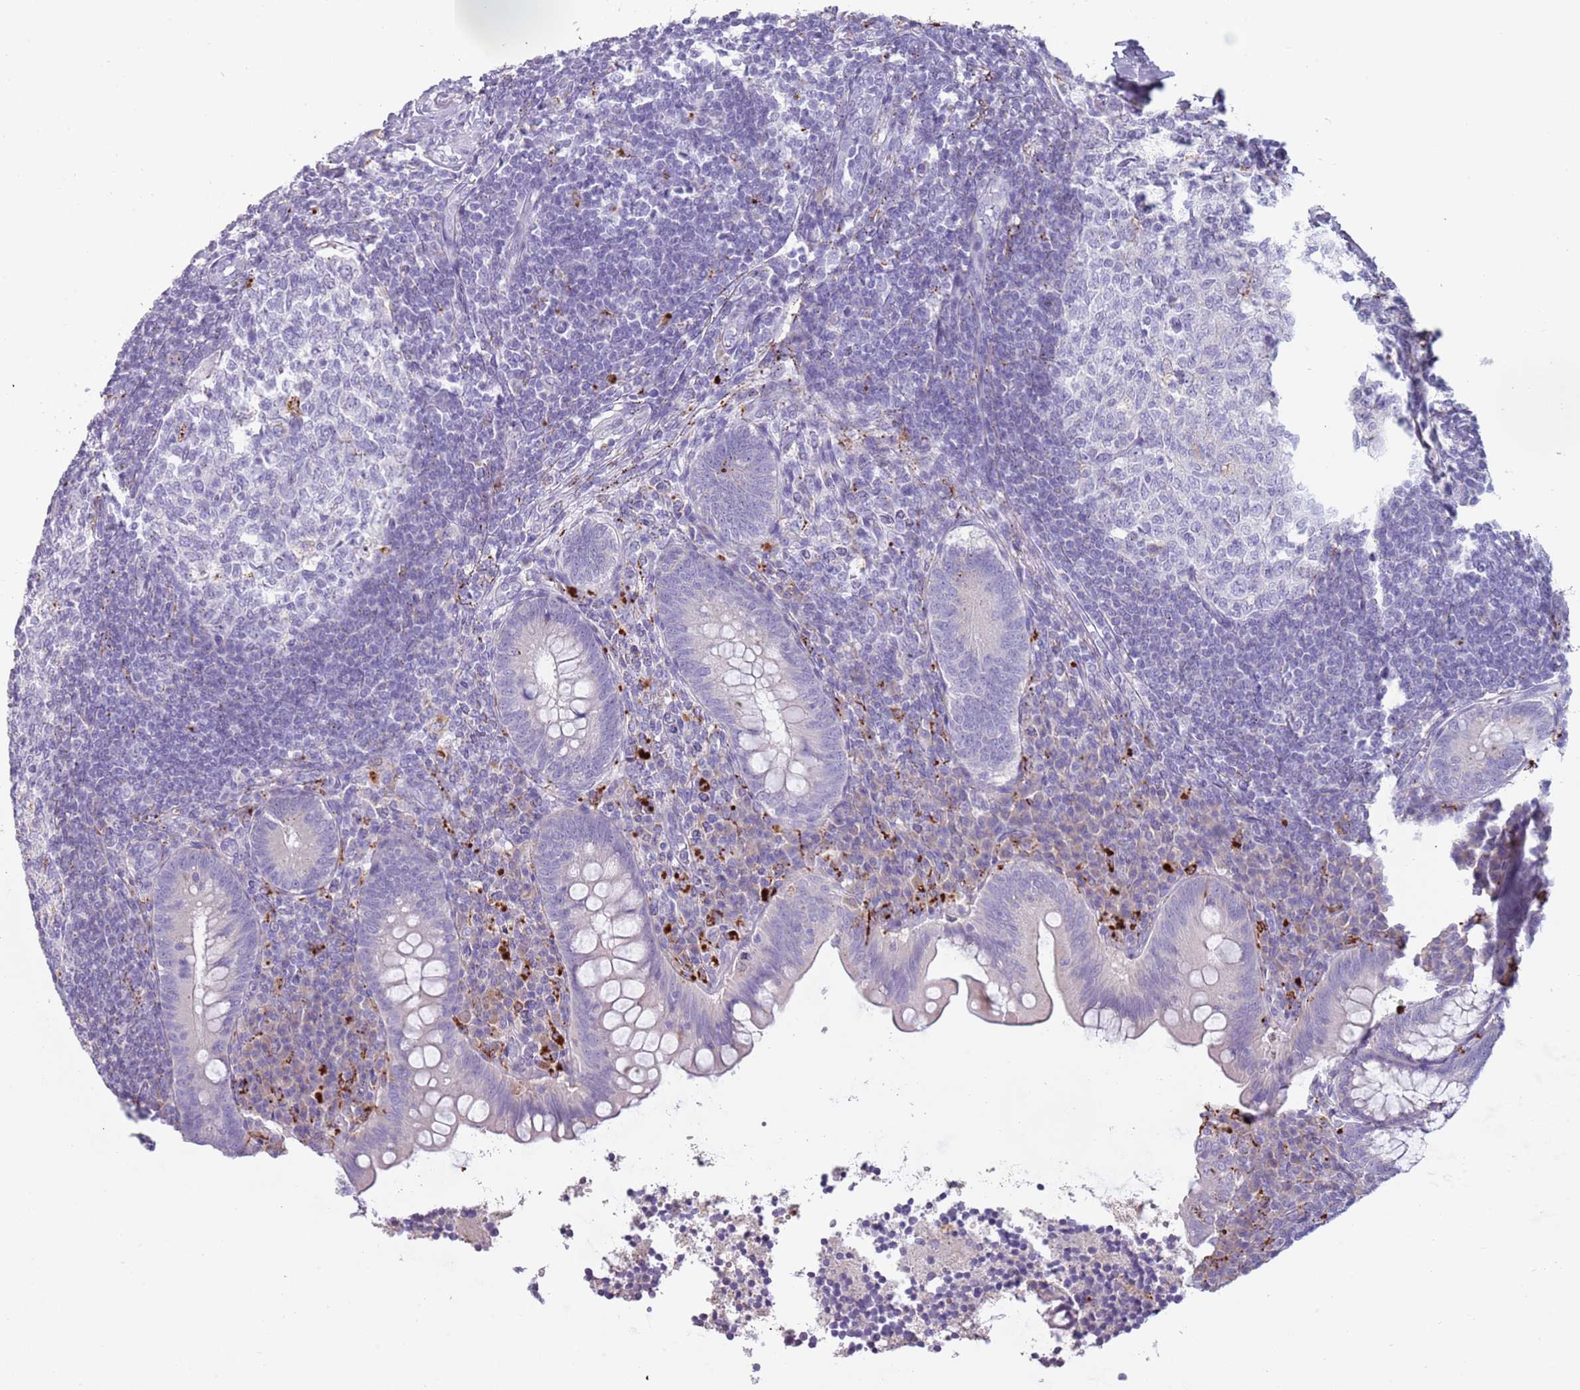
{"staining": {"intensity": "negative", "quantity": "none", "location": "none"}, "tissue": "appendix", "cell_type": "Glandular cells", "image_type": "normal", "snomed": [{"axis": "morphology", "description": "Normal tissue, NOS"}, {"axis": "topography", "description": "Appendix"}], "caption": "Appendix was stained to show a protein in brown. There is no significant expression in glandular cells. The staining is performed using DAB brown chromogen with nuclei counter-stained in using hematoxylin.", "gene": "NWD2", "patient": {"sex": "female", "age": 33}}